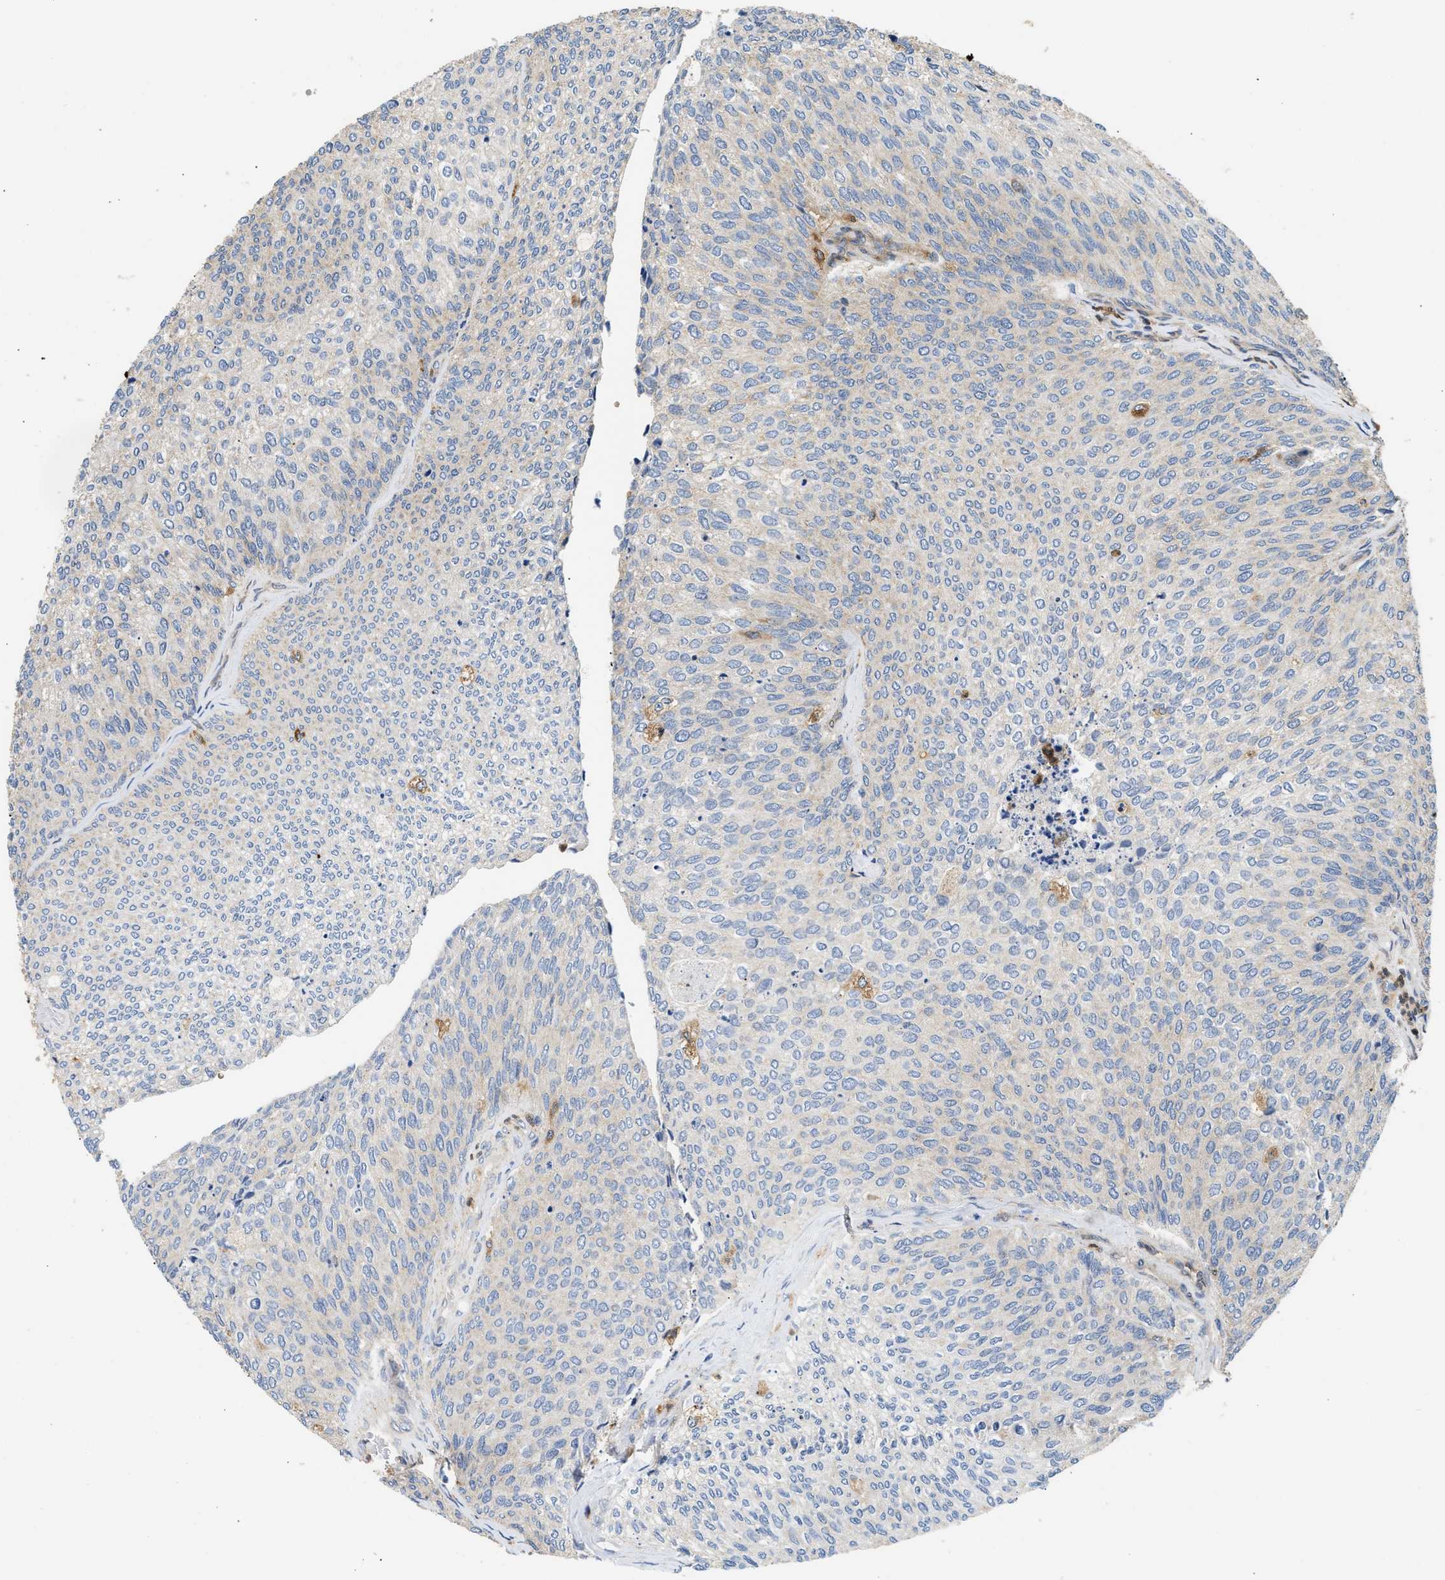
{"staining": {"intensity": "negative", "quantity": "none", "location": "none"}, "tissue": "urothelial cancer", "cell_type": "Tumor cells", "image_type": "cancer", "snomed": [{"axis": "morphology", "description": "Urothelial carcinoma, Low grade"}, {"axis": "topography", "description": "Urinary bladder"}], "caption": "IHC image of human urothelial cancer stained for a protein (brown), which reveals no staining in tumor cells. (Brightfield microscopy of DAB (3,3'-diaminobenzidine) IHC at high magnification).", "gene": "RAB31", "patient": {"sex": "female", "age": 79}}